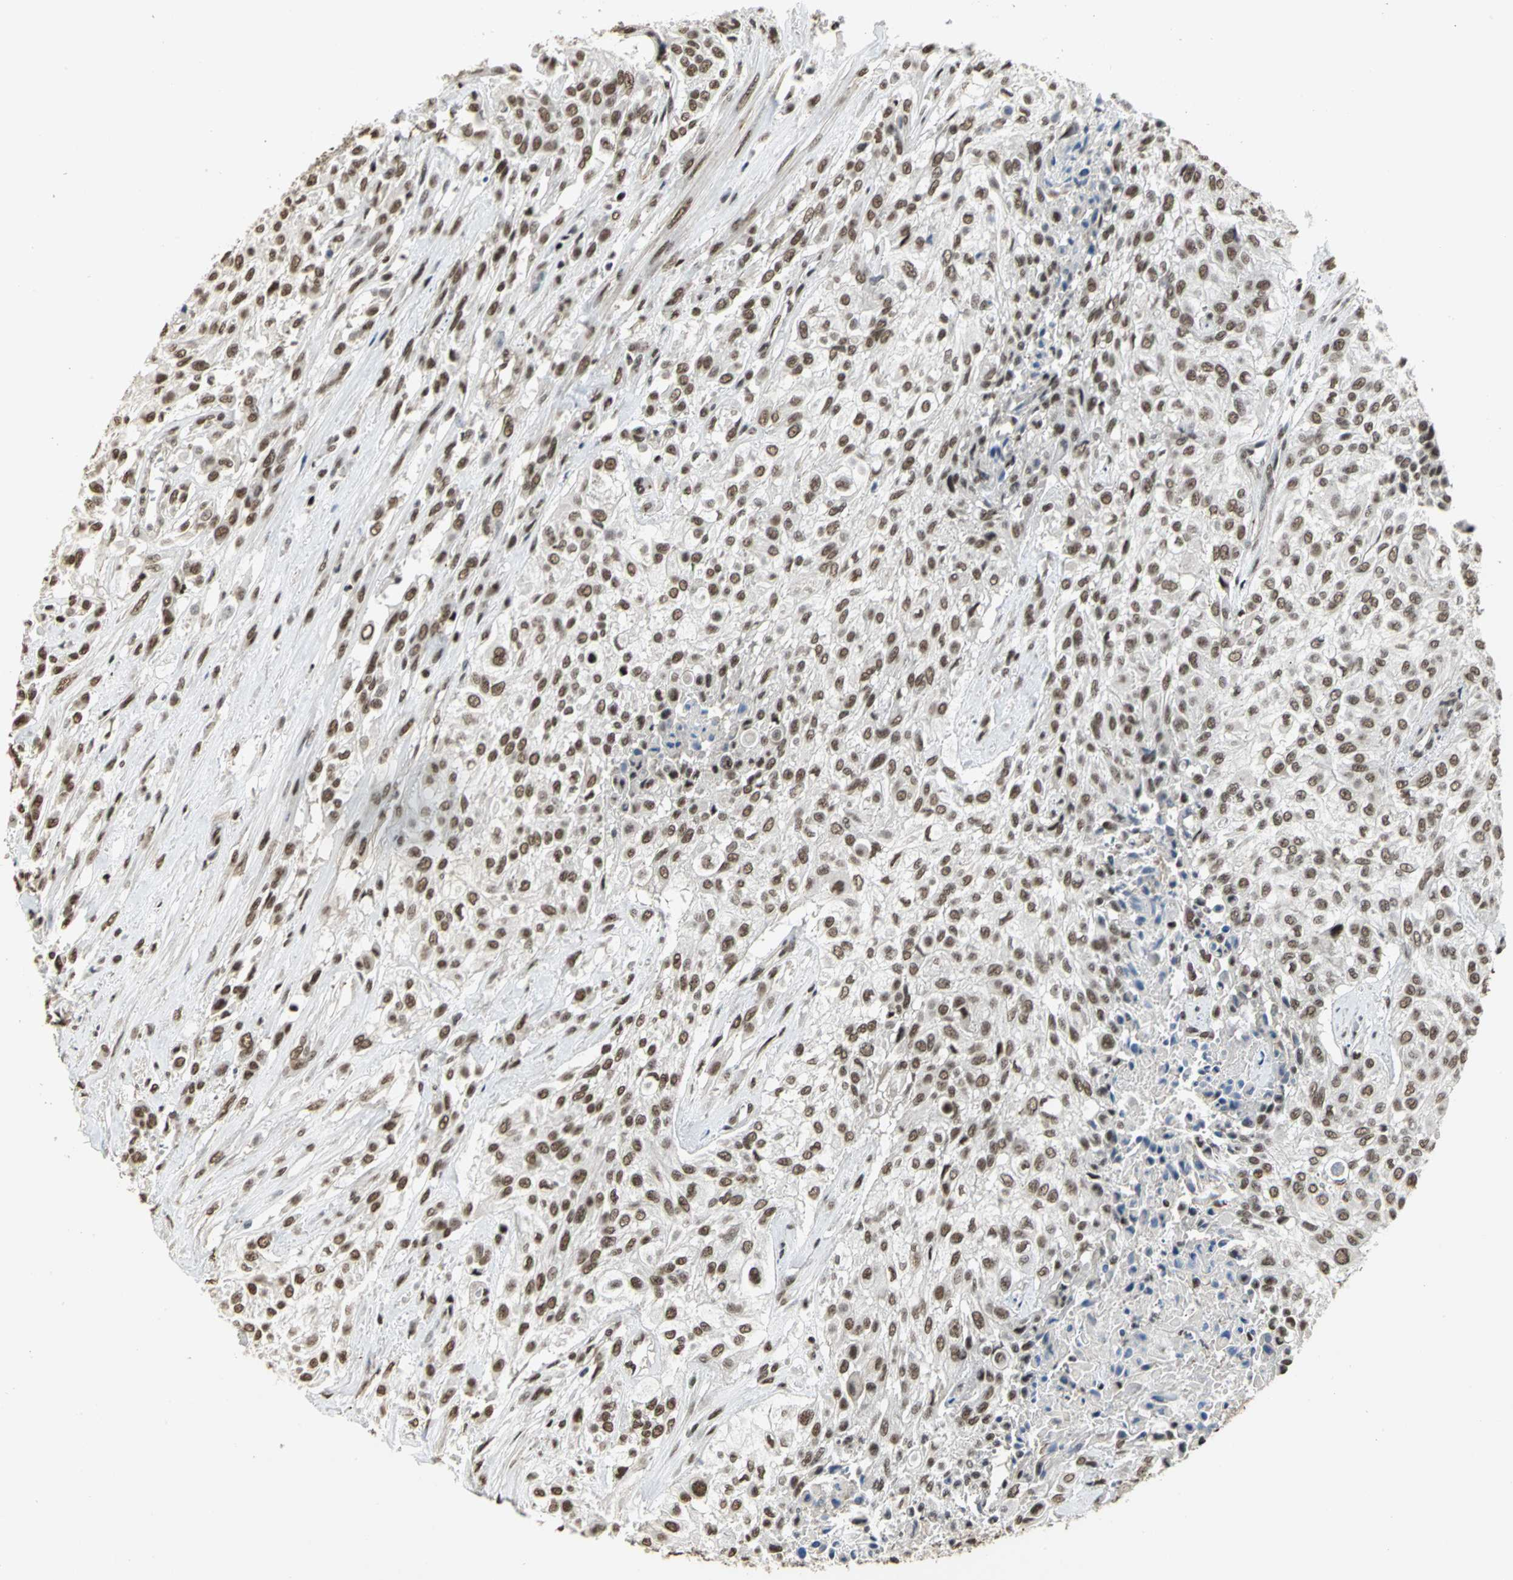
{"staining": {"intensity": "strong", "quantity": ">75%", "location": "nuclear"}, "tissue": "urothelial cancer", "cell_type": "Tumor cells", "image_type": "cancer", "snomed": [{"axis": "morphology", "description": "Urothelial carcinoma, High grade"}, {"axis": "topography", "description": "Urinary bladder"}], "caption": "This histopathology image exhibits IHC staining of urothelial carcinoma (high-grade), with high strong nuclear staining in approximately >75% of tumor cells.", "gene": "CCDC88C", "patient": {"sex": "male", "age": 57}}